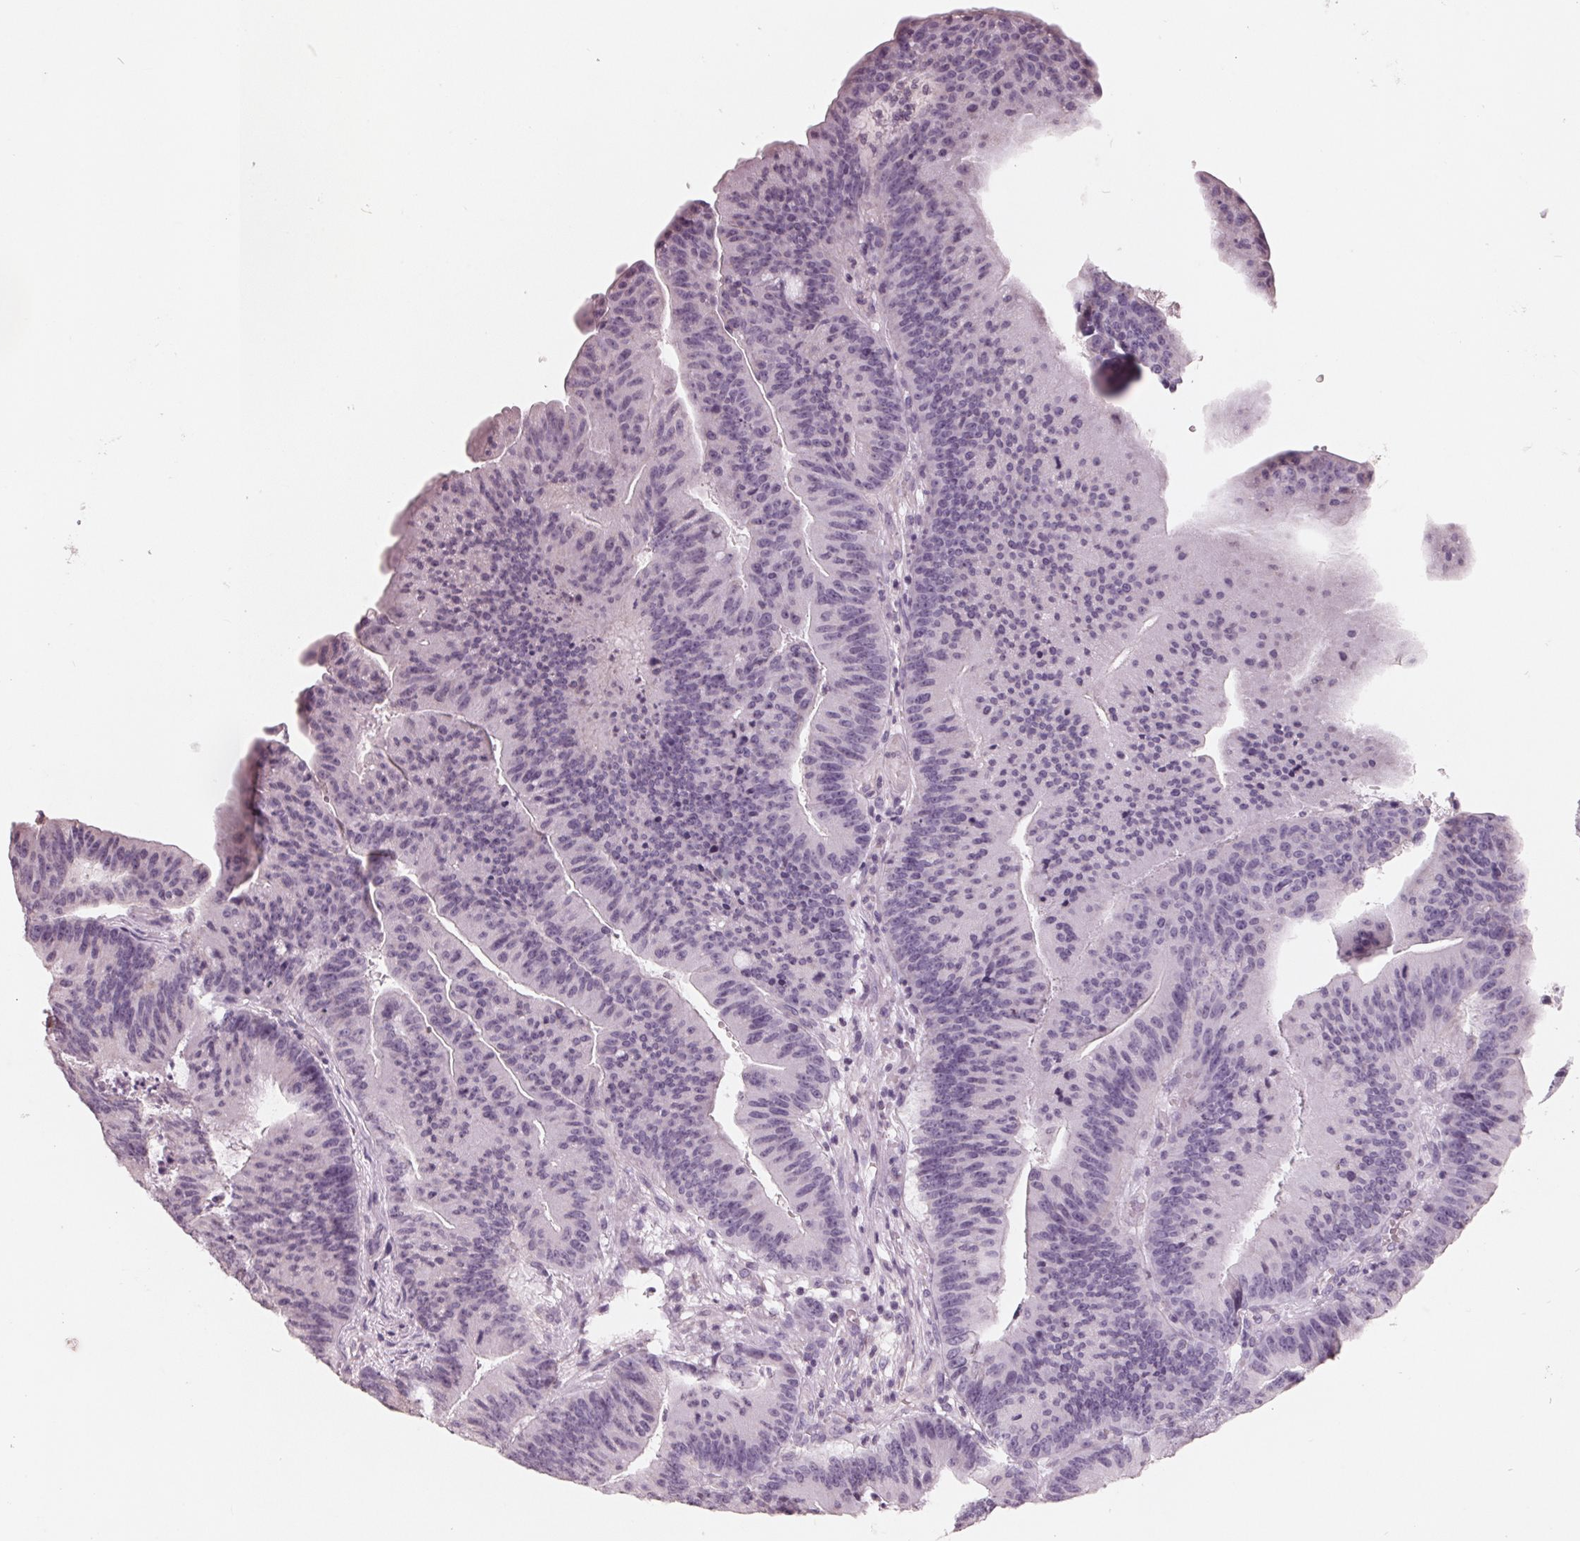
{"staining": {"intensity": "negative", "quantity": "none", "location": "none"}, "tissue": "colorectal cancer", "cell_type": "Tumor cells", "image_type": "cancer", "snomed": [{"axis": "morphology", "description": "Adenocarcinoma, NOS"}, {"axis": "topography", "description": "Colon"}], "caption": "Colorectal adenocarcinoma was stained to show a protein in brown. There is no significant positivity in tumor cells.", "gene": "FTCD", "patient": {"sex": "female", "age": 78}}